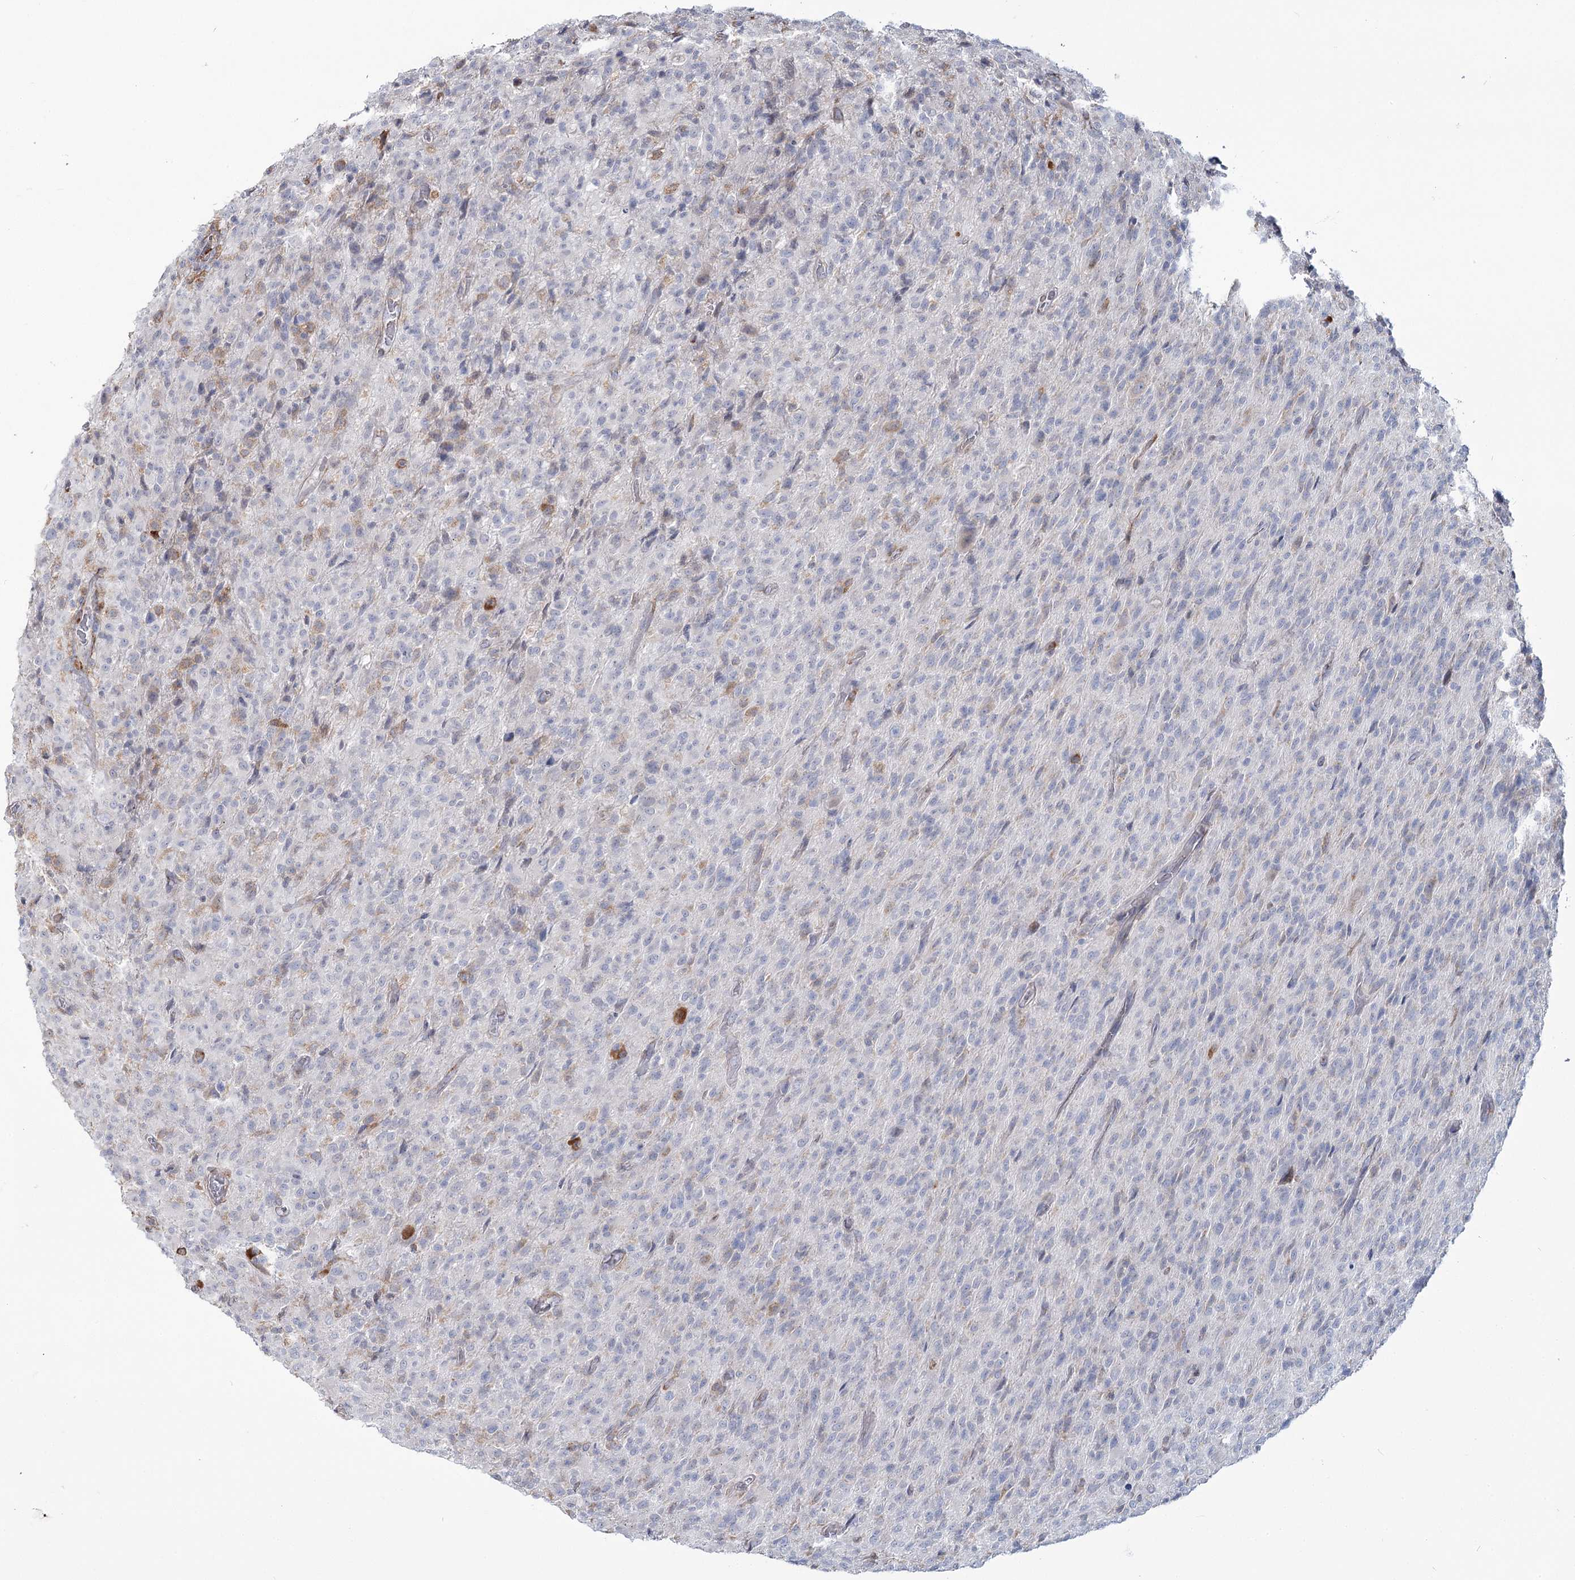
{"staining": {"intensity": "negative", "quantity": "none", "location": "none"}, "tissue": "glioma", "cell_type": "Tumor cells", "image_type": "cancer", "snomed": [{"axis": "morphology", "description": "Glioma, malignant, High grade"}, {"axis": "topography", "description": "Brain"}], "caption": "DAB (3,3'-diaminobenzidine) immunohistochemical staining of glioma displays no significant expression in tumor cells.", "gene": "ZCCHC9", "patient": {"sex": "female", "age": 57}}